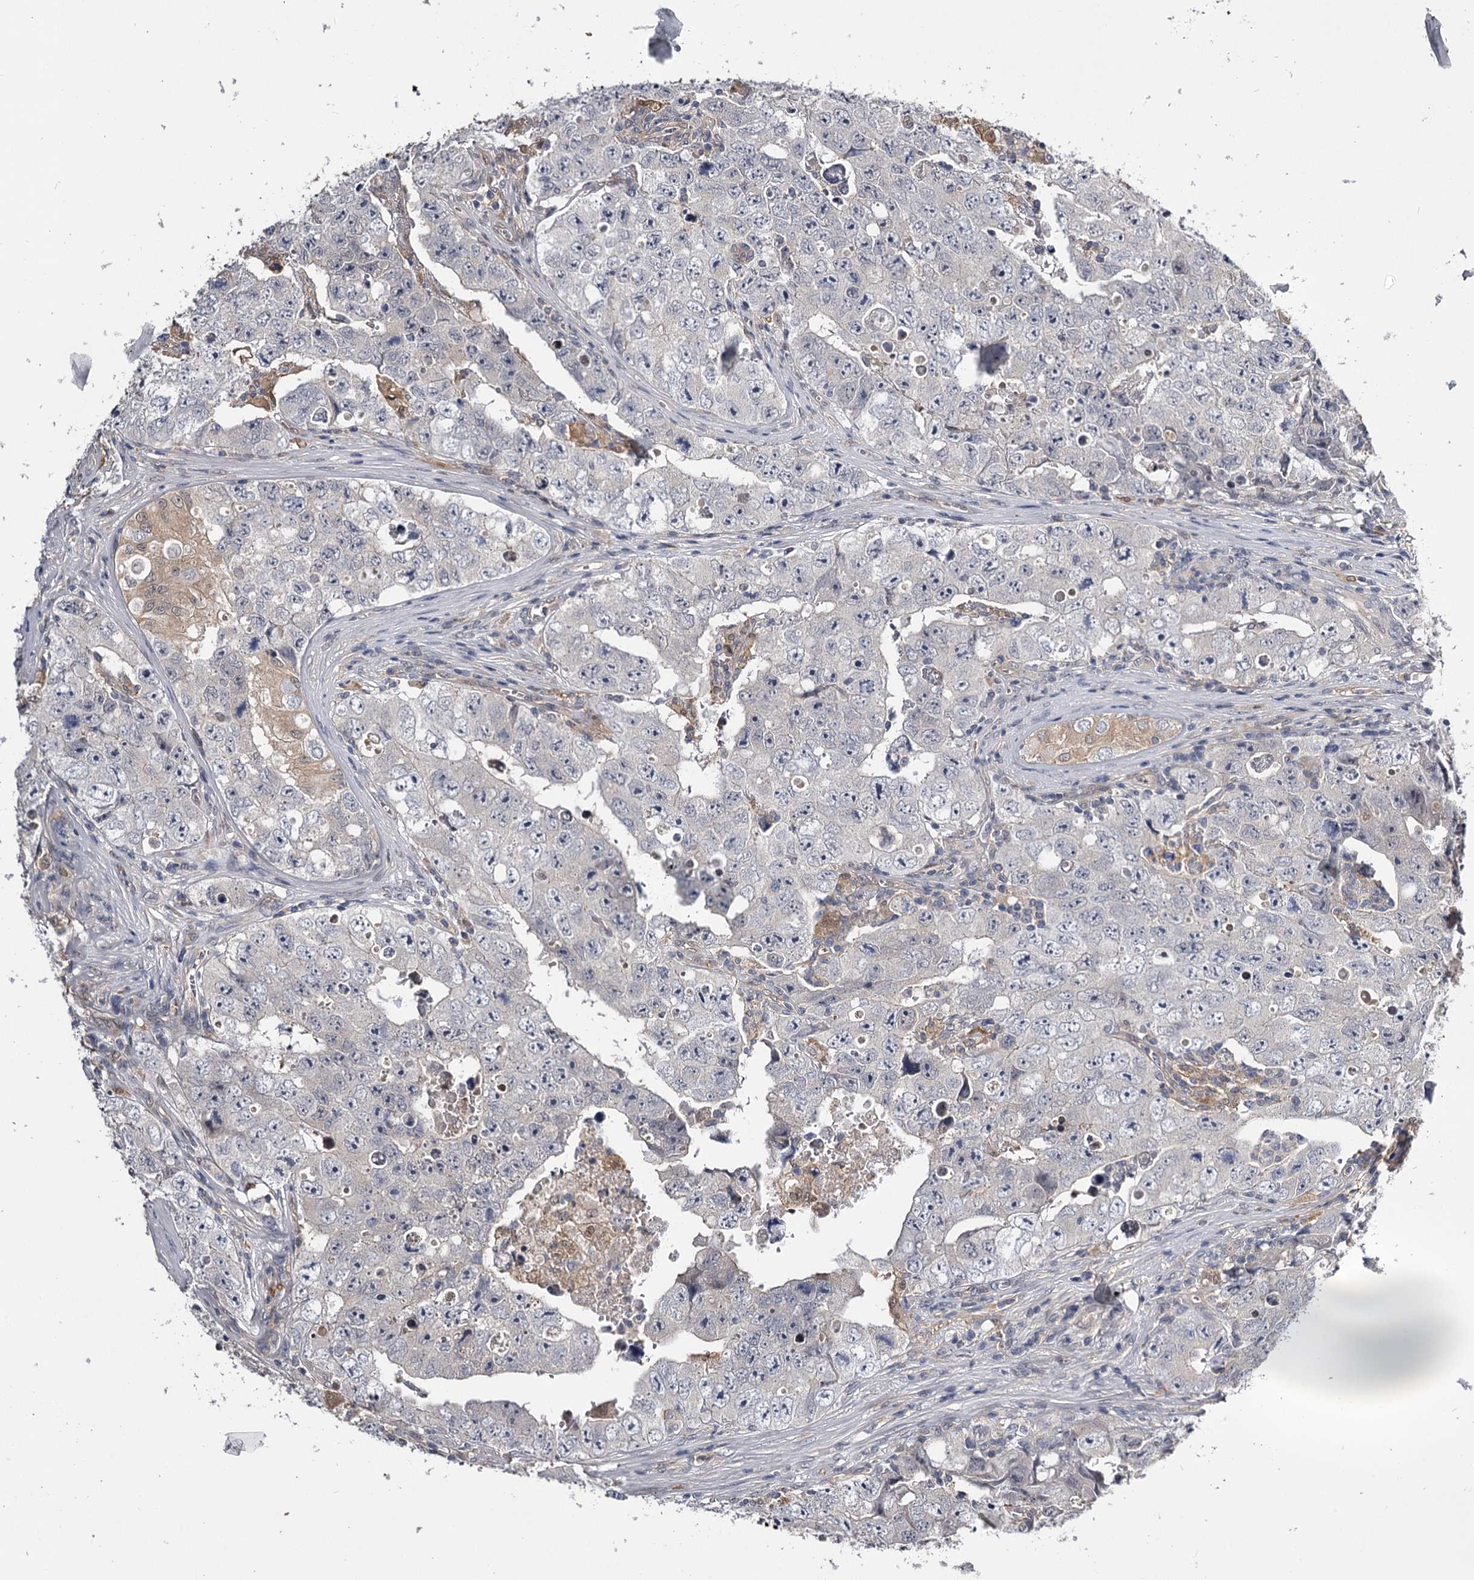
{"staining": {"intensity": "negative", "quantity": "none", "location": "none"}, "tissue": "testis cancer", "cell_type": "Tumor cells", "image_type": "cancer", "snomed": [{"axis": "morphology", "description": "Carcinoma, Embryonal, NOS"}, {"axis": "topography", "description": "Testis"}], "caption": "High power microscopy micrograph of an IHC micrograph of testis cancer, revealing no significant staining in tumor cells.", "gene": "GSTO1", "patient": {"sex": "male", "age": 17}}